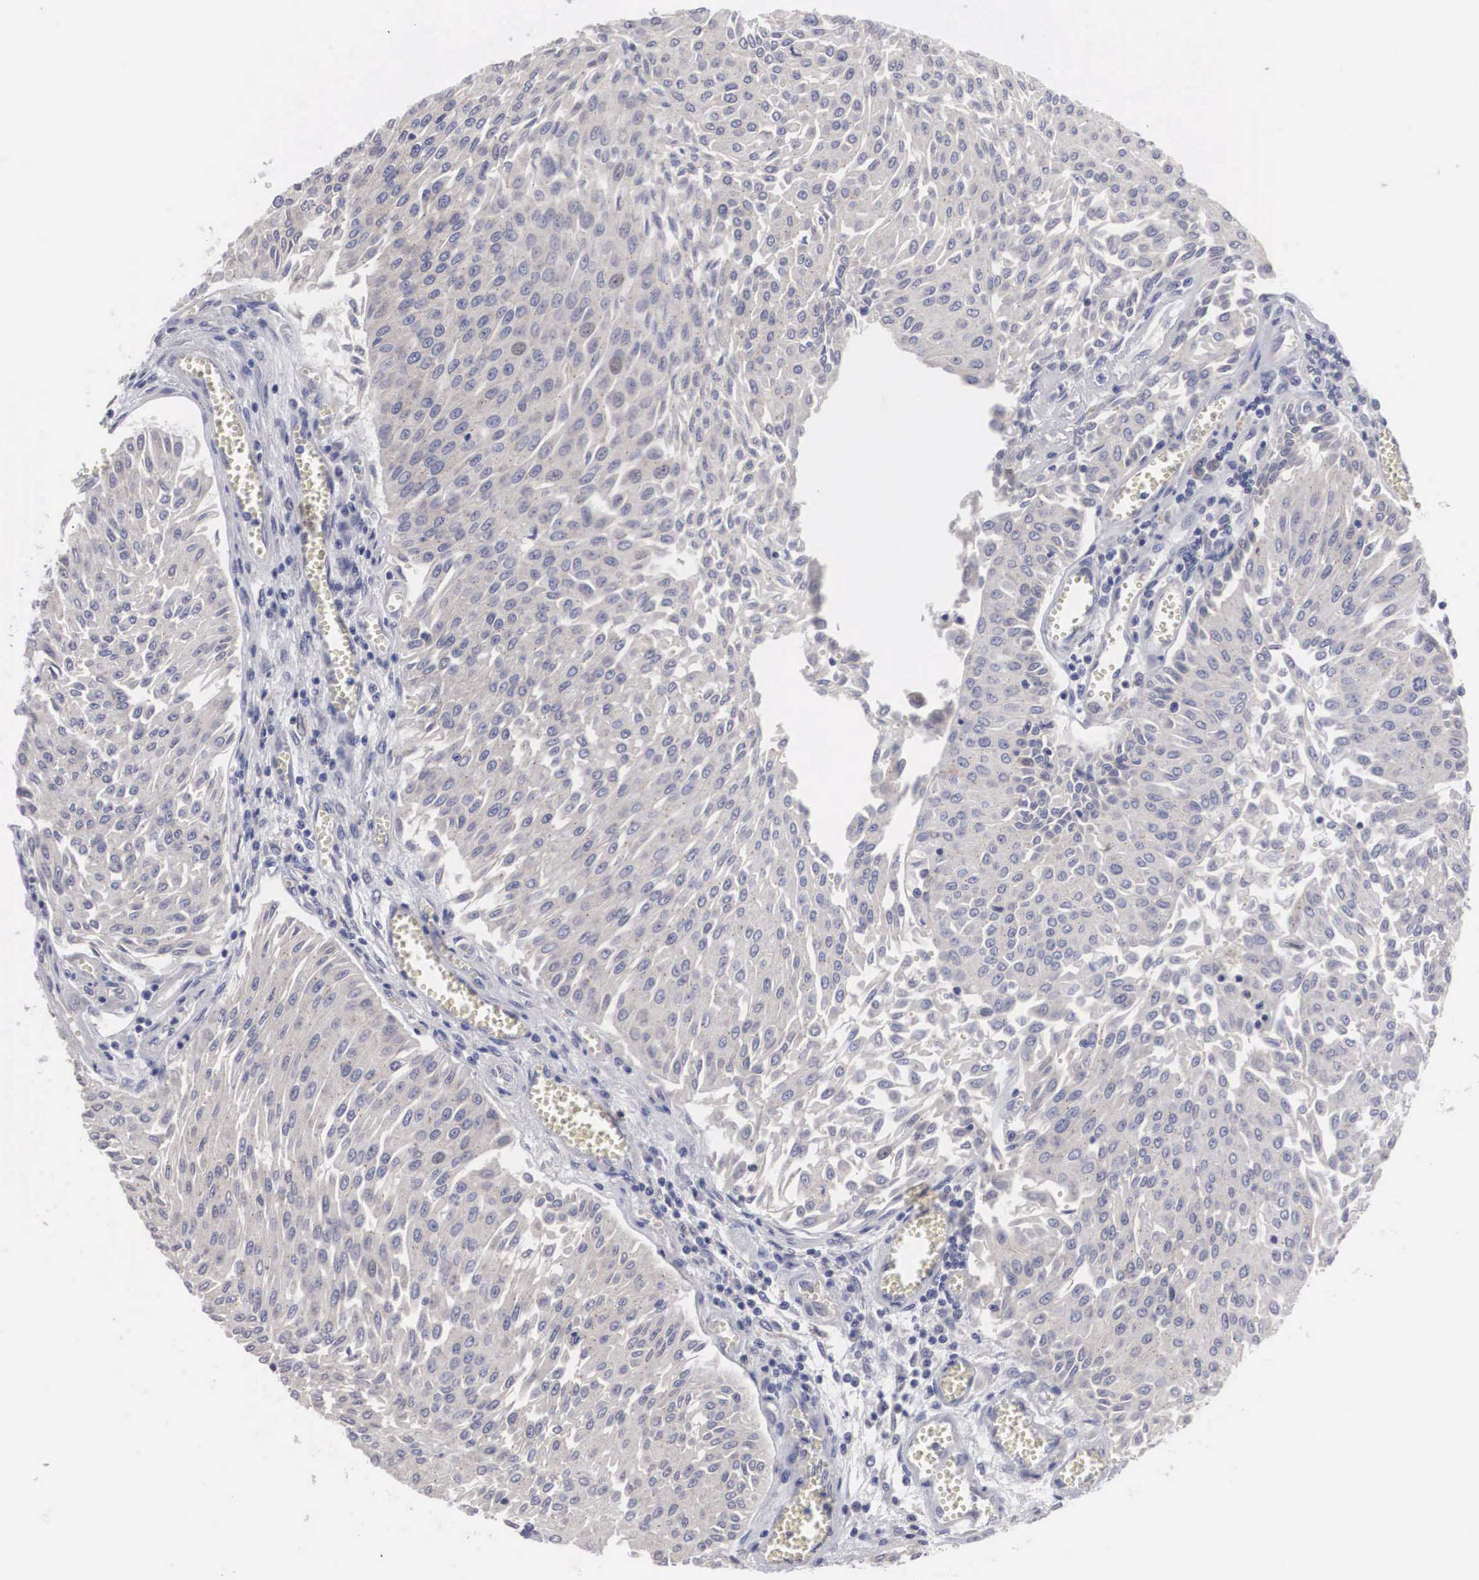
{"staining": {"intensity": "weak", "quantity": "<25%", "location": "cytoplasmic/membranous"}, "tissue": "urothelial cancer", "cell_type": "Tumor cells", "image_type": "cancer", "snomed": [{"axis": "morphology", "description": "Urothelial carcinoma, Low grade"}, {"axis": "topography", "description": "Urinary bladder"}], "caption": "IHC photomicrograph of urothelial cancer stained for a protein (brown), which exhibits no expression in tumor cells. (Stains: DAB (3,3'-diaminobenzidine) immunohistochemistry with hematoxylin counter stain, Microscopy: brightfield microscopy at high magnification).", "gene": "HMOX1", "patient": {"sex": "male", "age": 86}}